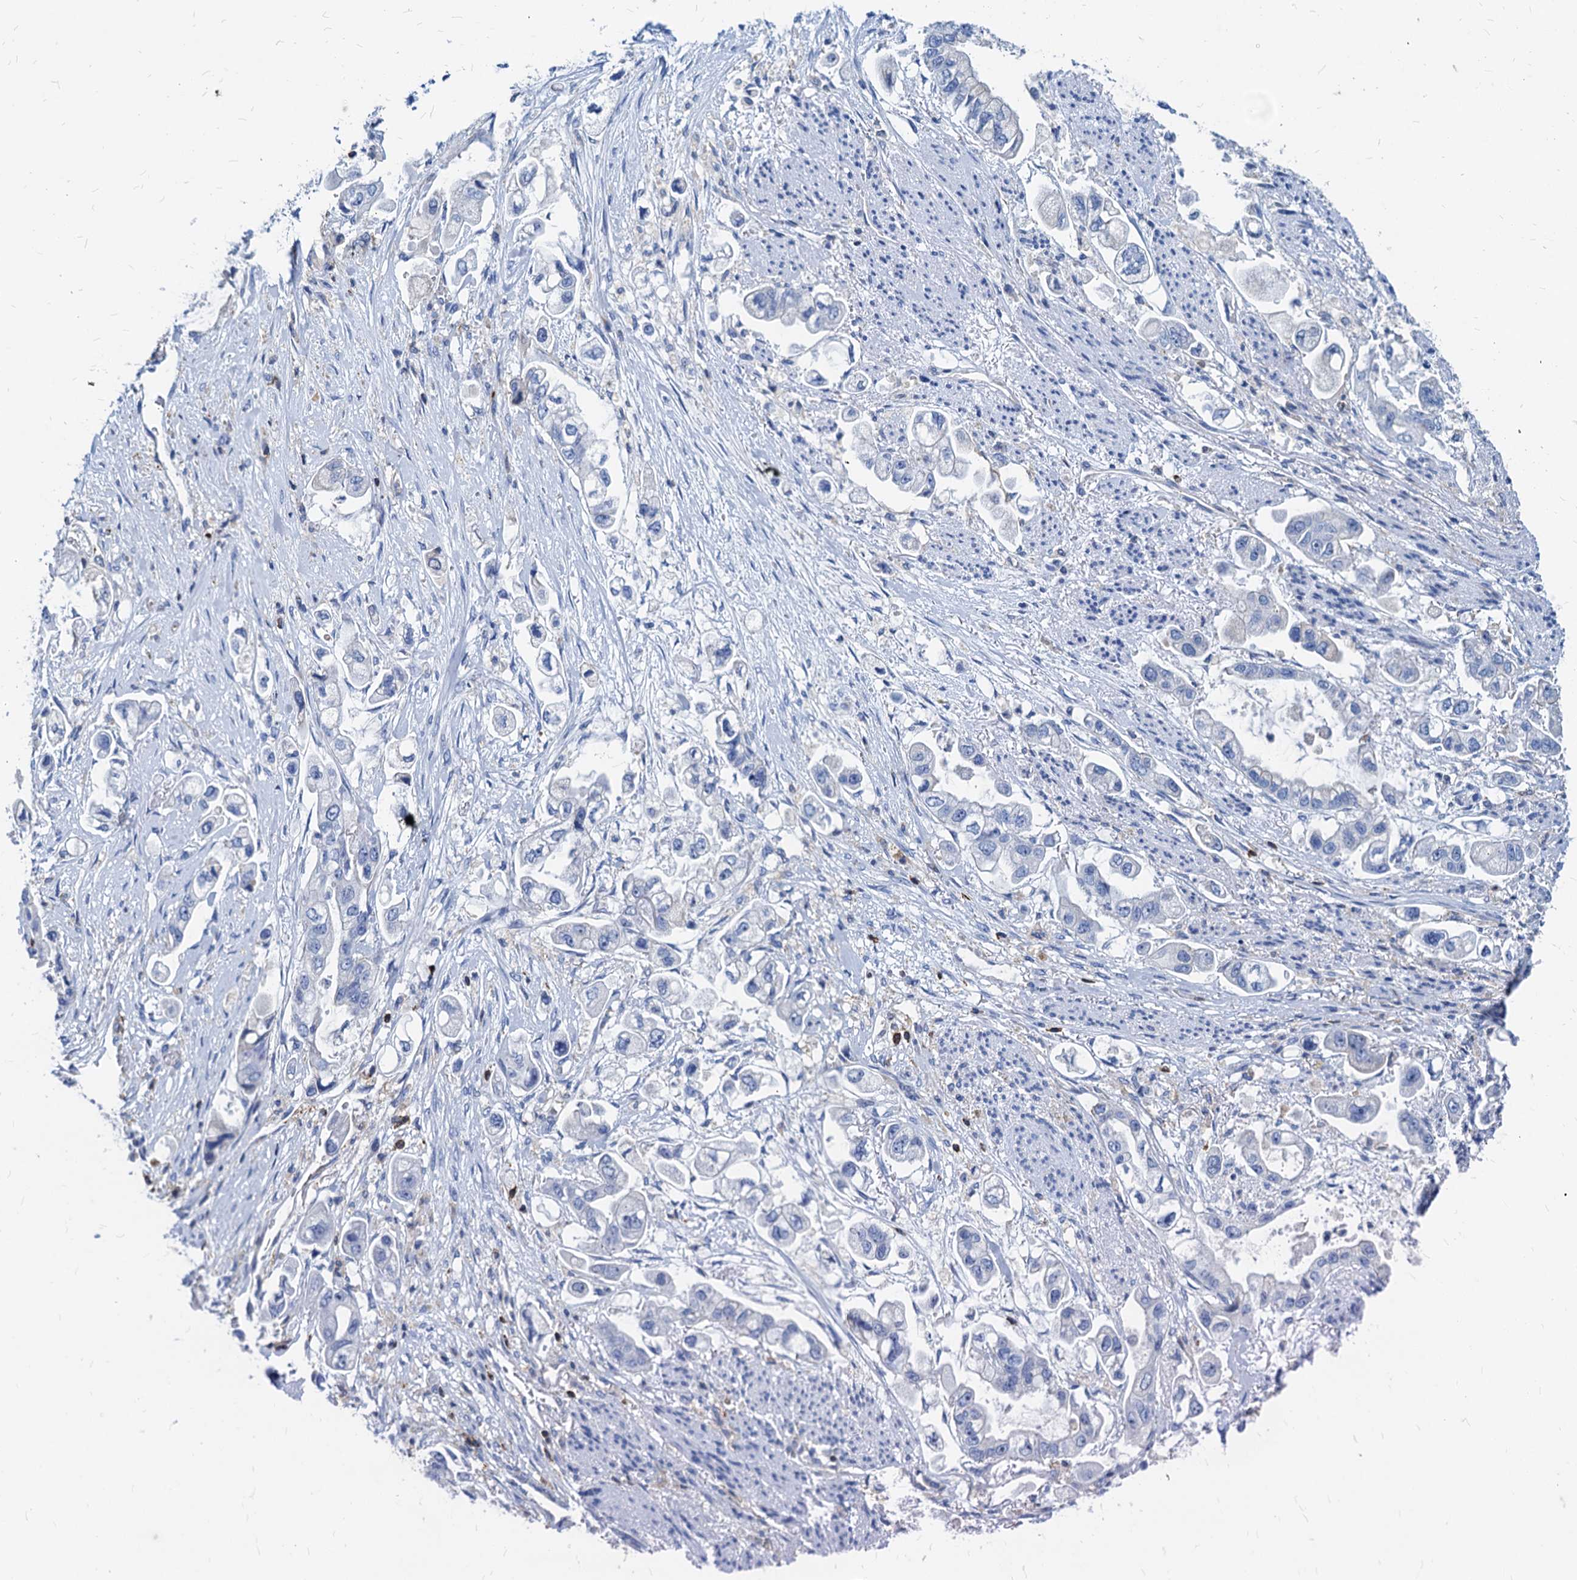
{"staining": {"intensity": "negative", "quantity": "none", "location": "none"}, "tissue": "stomach cancer", "cell_type": "Tumor cells", "image_type": "cancer", "snomed": [{"axis": "morphology", "description": "Adenocarcinoma, NOS"}, {"axis": "topography", "description": "Stomach"}], "caption": "An immunohistochemistry micrograph of stomach cancer is shown. There is no staining in tumor cells of stomach cancer. (IHC, brightfield microscopy, high magnification).", "gene": "LCP2", "patient": {"sex": "male", "age": 62}}